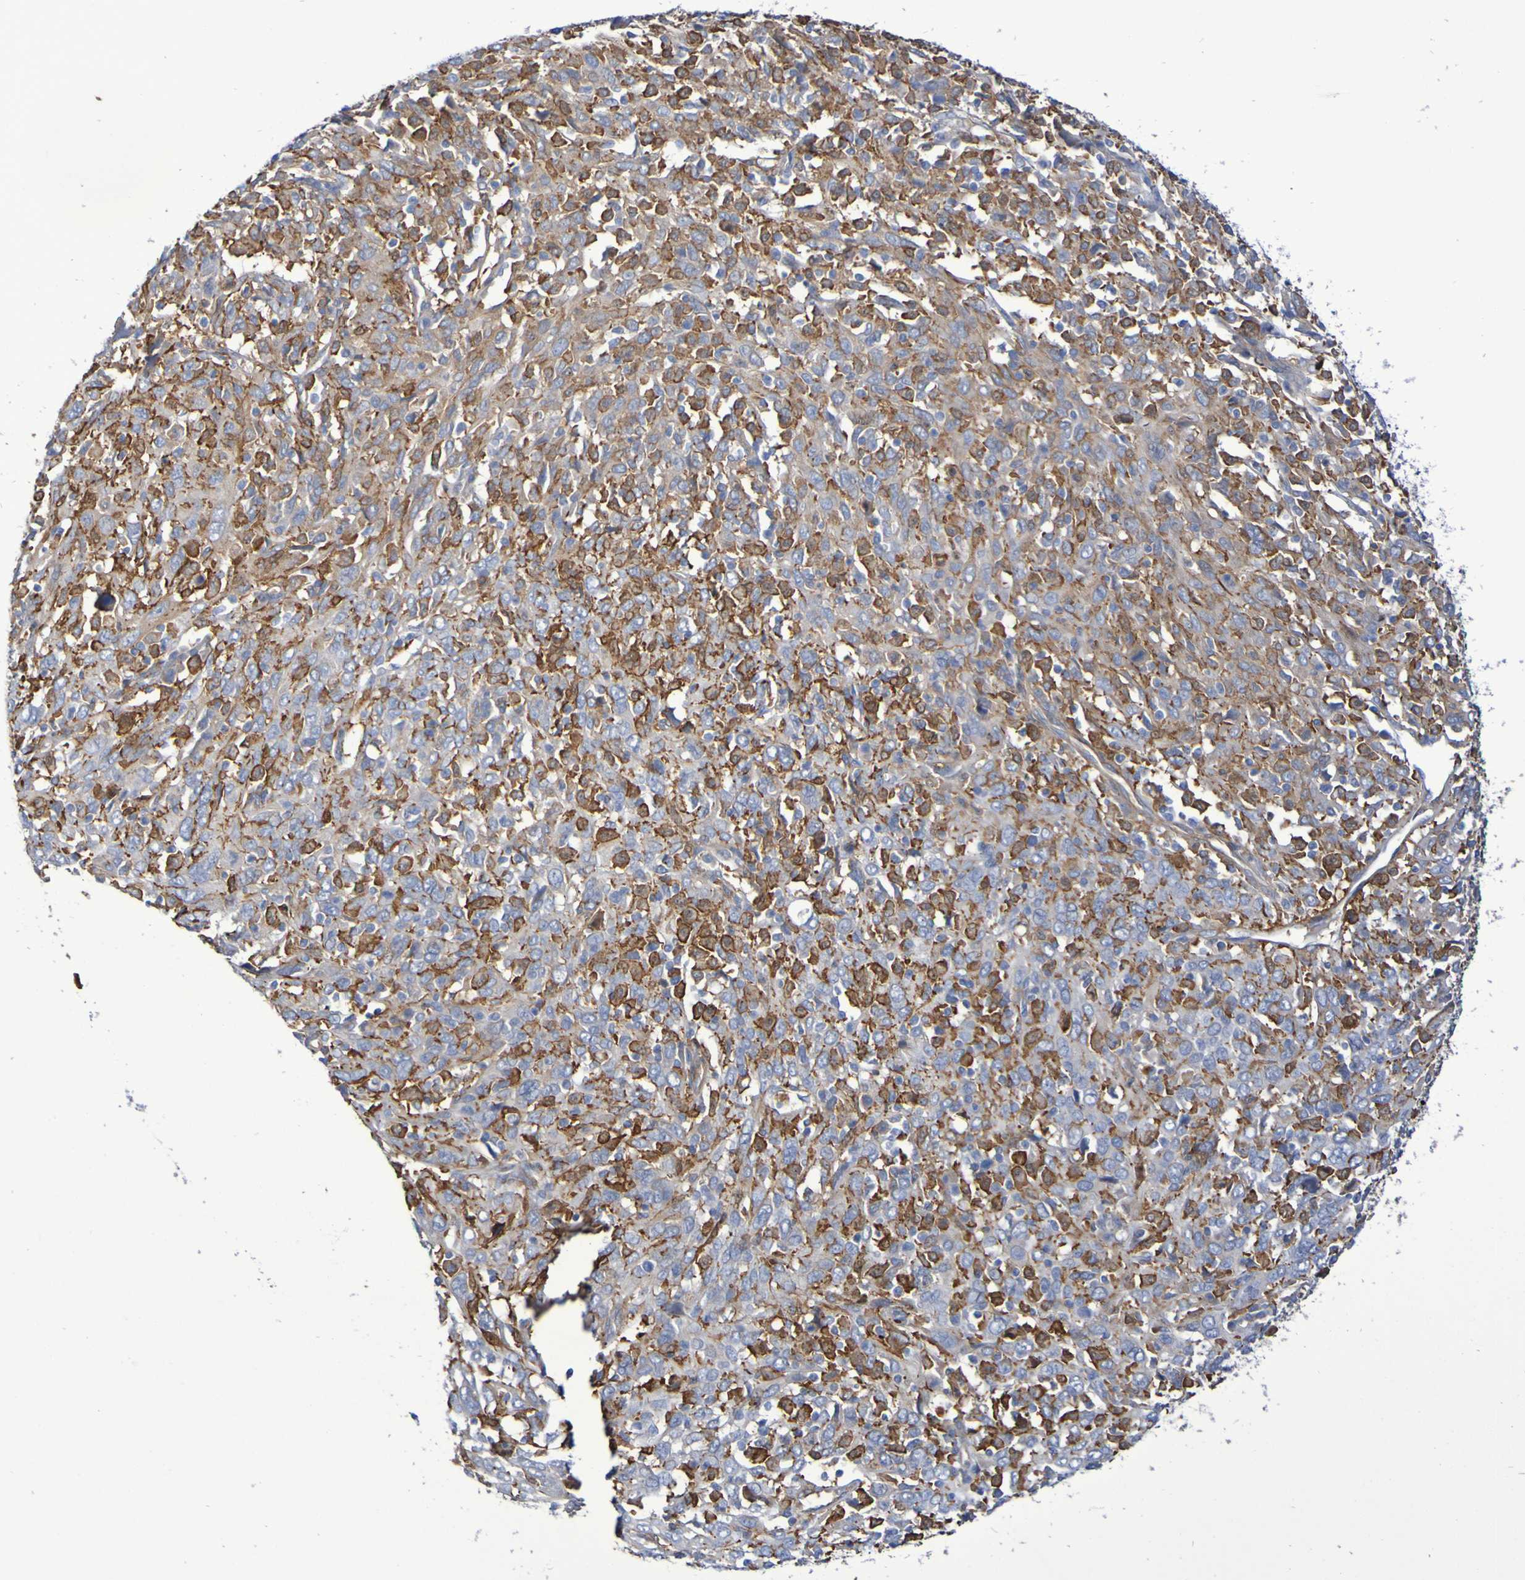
{"staining": {"intensity": "moderate", "quantity": ">75%", "location": "cytoplasmic/membranous"}, "tissue": "cervical cancer", "cell_type": "Tumor cells", "image_type": "cancer", "snomed": [{"axis": "morphology", "description": "Squamous cell carcinoma, NOS"}, {"axis": "topography", "description": "Cervix"}], "caption": "IHC staining of cervical cancer, which exhibits medium levels of moderate cytoplasmic/membranous staining in about >75% of tumor cells indicating moderate cytoplasmic/membranous protein expression. The staining was performed using DAB (3,3'-diaminobenzidine) (brown) for protein detection and nuclei were counterstained in hematoxylin (blue).", "gene": "SCRG1", "patient": {"sex": "female", "age": 46}}